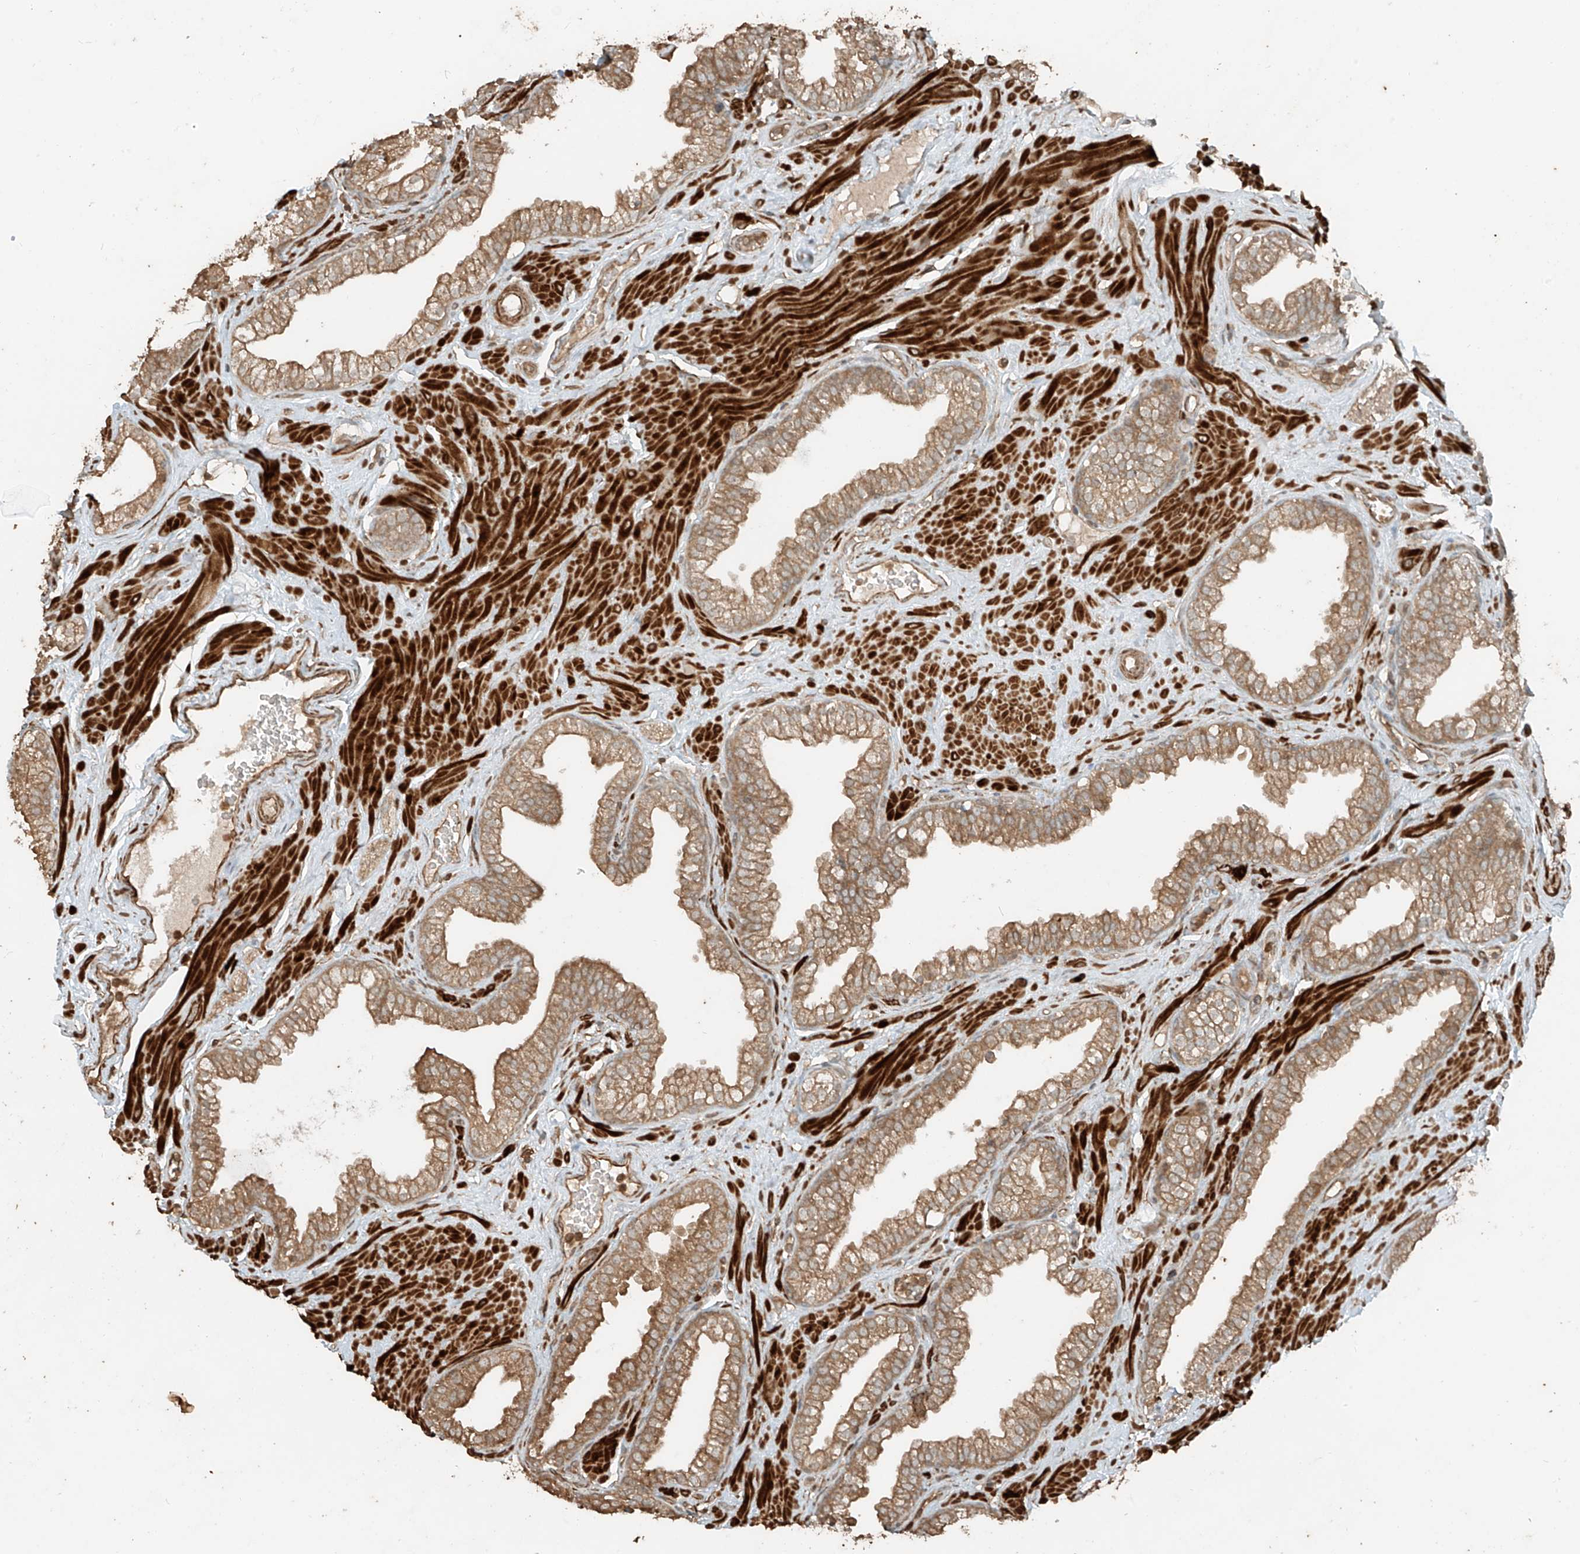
{"staining": {"intensity": "moderate", "quantity": "25%-75%", "location": "cytoplasmic/membranous"}, "tissue": "prostate", "cell_type": "Glandular cells", "image_type": "normal", "snomed": [{"axis": "morphology", "description": "Normal tissue, NOS"}, {"axis": "morphology", "description": "Urothelial carcinoma, Low grade"}, {"axis": "topography", "description": "Urinary bladder"}, {"axis": "topography", "description": "Prostate"}], "caption": "Normal prostate was stained to show a protein in brown. There is medium levels of moderate cytoplasmic/membranous expression in approximately 25%-75% of glandular cells. (brown staining indicates protein expression, while blue staining denotes nuclei).", "gene": "ANKZF1", "patient": {"sex": "male", "age": 60}}